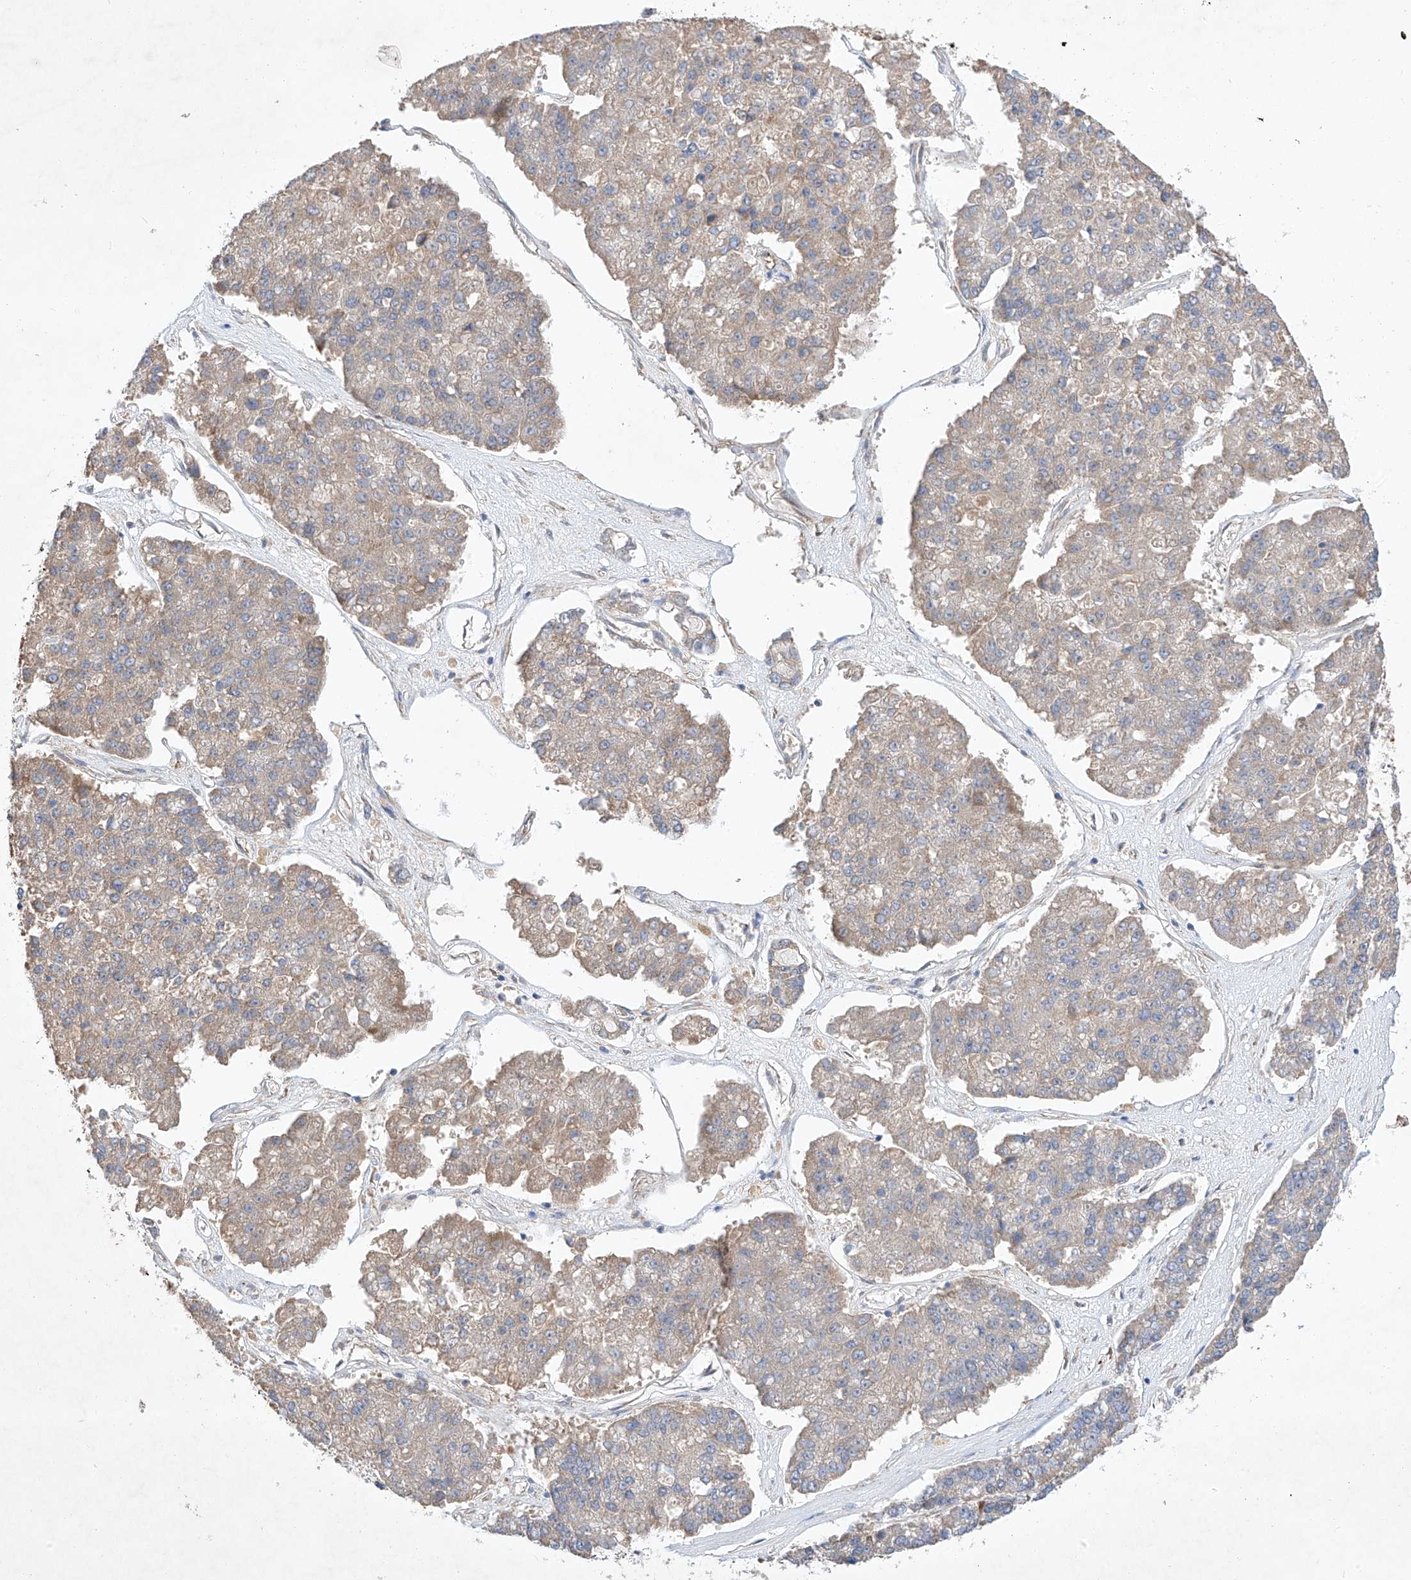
{"staining": {"intensity": "weak", "quantity": ">75%", "location": "cytoplasmic/membranous"}, "tissue": "pancreatic cancer", "cell_type": "Tumor cells", "image_type": "cancer", "snomed": [{"axis": "morphology", "description": "Adenocarcinoma, NOS"}, {"axis": "topography", "description": "Pancreas"}], "caption": "IHC photomicrograph of human adenocarcinoma (pancreatic) stained for a protein (brown), which displays low levels of weak cytoplasmic/membranous positivity in about >75% of tumor cells.", "gene": "C6orf118", "patient": {"sex": "male", "age": 50}}